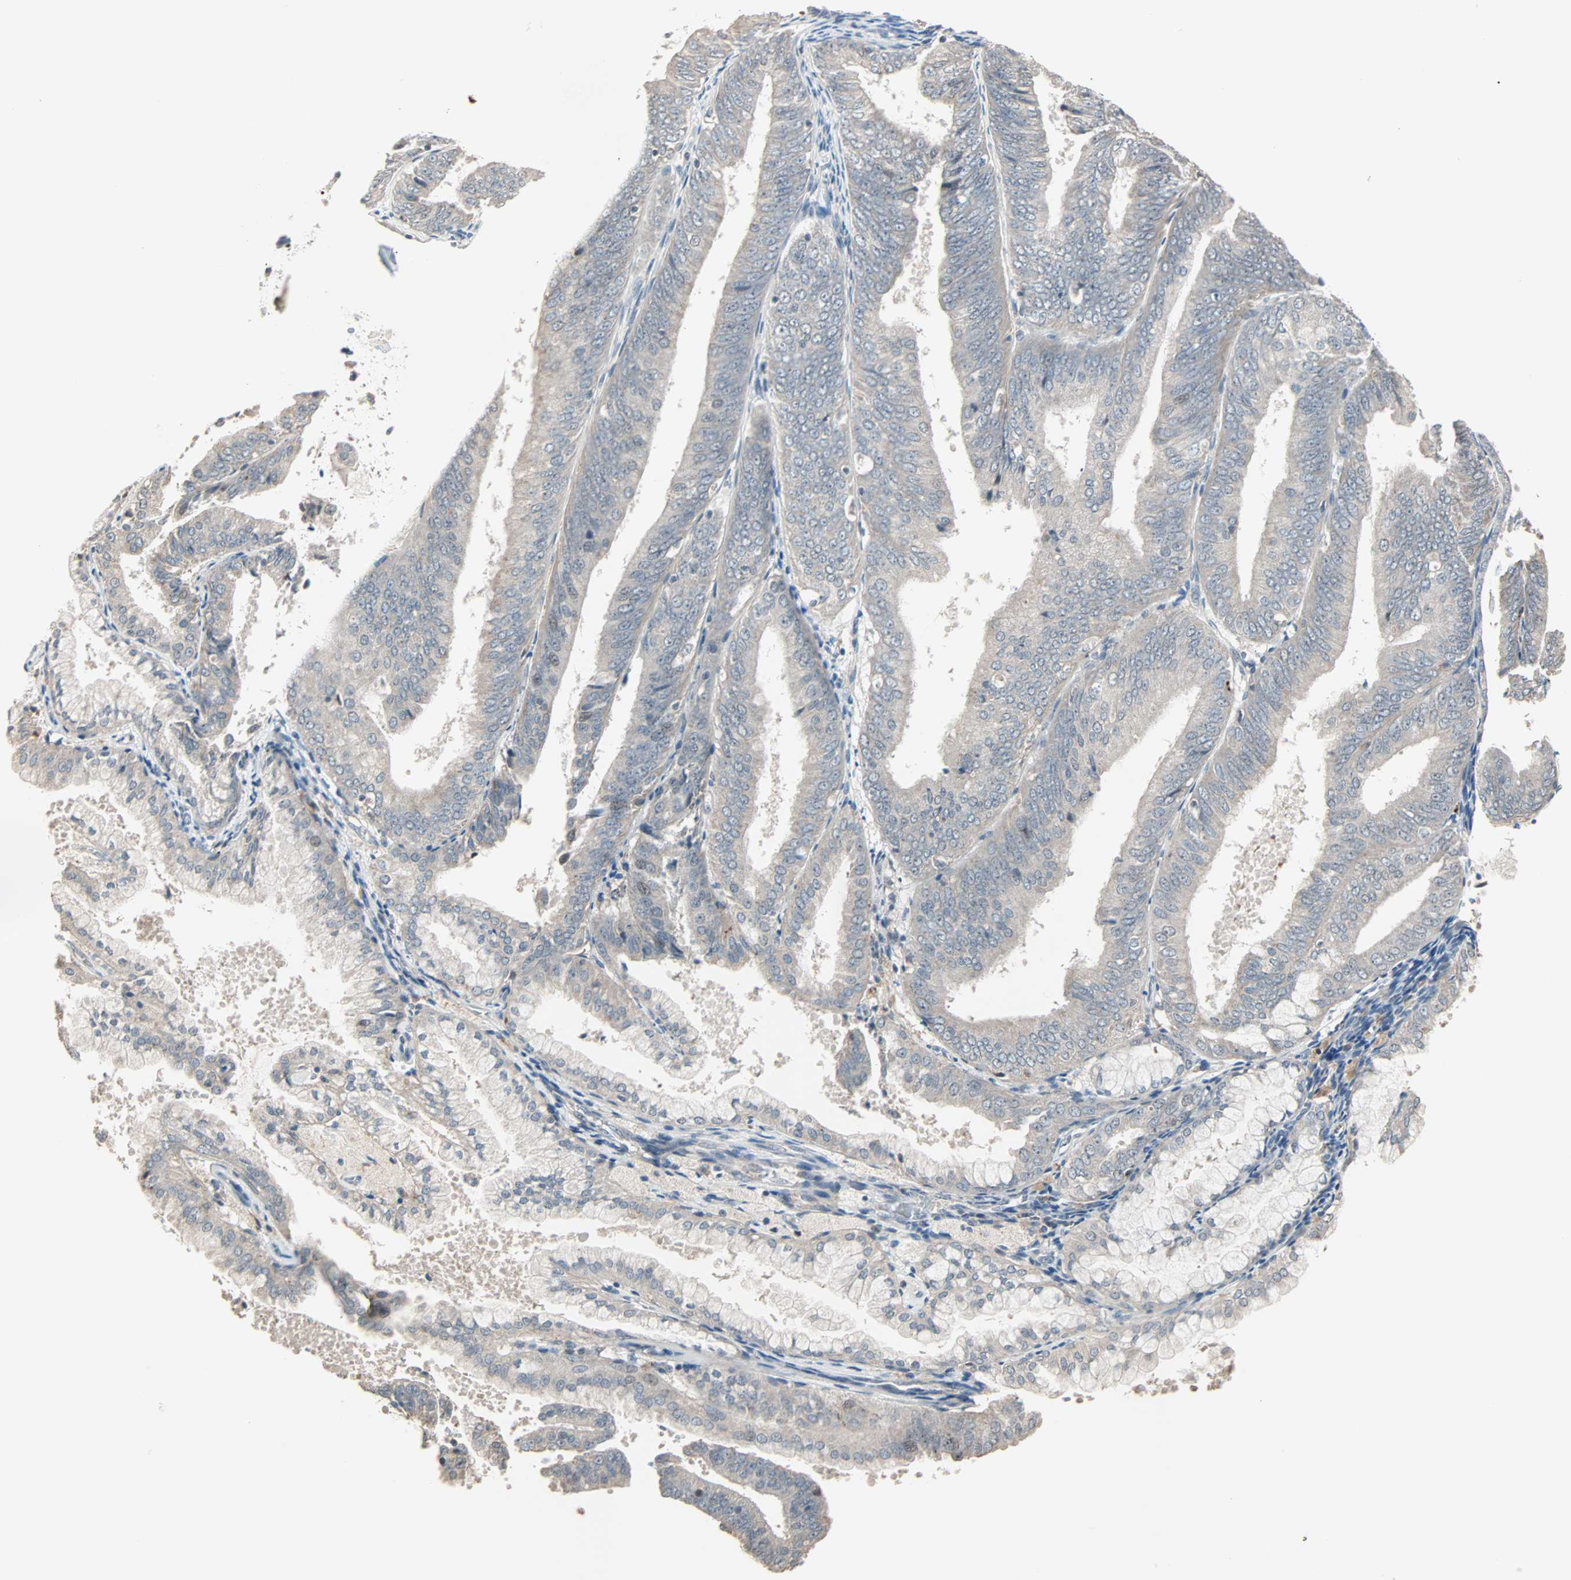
{"staining": {"intensity": "weak", "quantity": ">75%", "location": "cytoplasmic/membranous"}, "tissue": "endometrial cancer", "cell_type": "Tumor cells", "image_type": "cancer", "snomed": [{"axis": "morphology", "description": "Adenocarcinoma, NOS"}, {"axis": "topography", "description": "Endometrium"}], "caption": "Protein staining exhibits weak cytoplasmic/membranous expression in about >75% of tumor cells in adenocarcinoma (endometrial).", "gene": "KDM4A", "patient": {"sex": "female", "age": 63}}